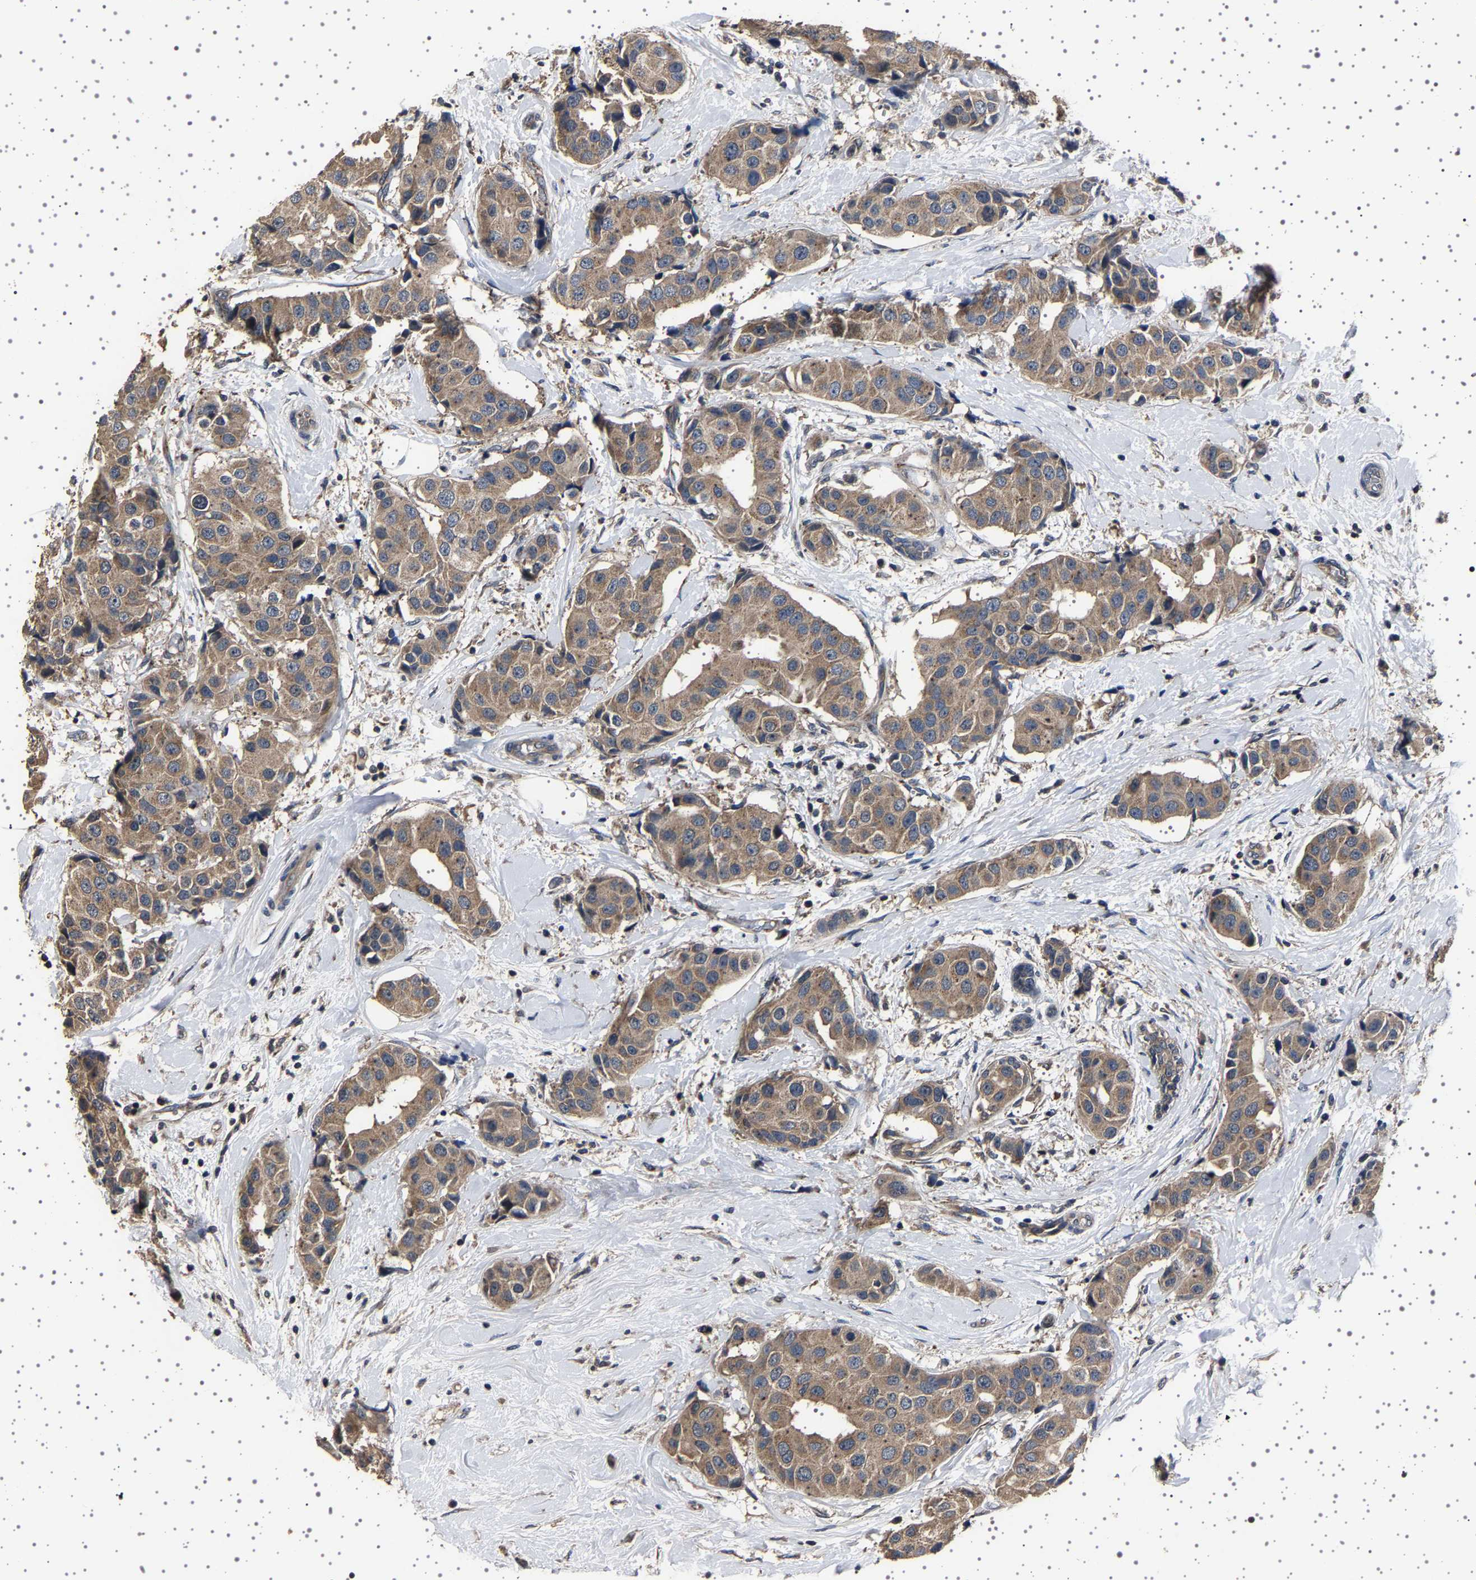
{"staining": {"intensity": "moderate", "quantity": ">75%", "location": "cytoplasmic/membranous"}, "tissue": "breast cancer", "cell_type": "Tumor cells", "image_type": "cancer", "snomed": [{"axis": "morphology", "description": "Normal tissue, NOS"}, {"axis": "morphology", "description": "Duct carcinoma"}, {"axis": "topography", "description": "Breast"}], "caption": "The immunohistochemical stain shows moderate cytoplasmic/membranous staining in tumor cells of breast infiltrating ductal carcinoma tissue.", "gene": "NCKAP1", "patient": {"sex": "female", "age": 39}}